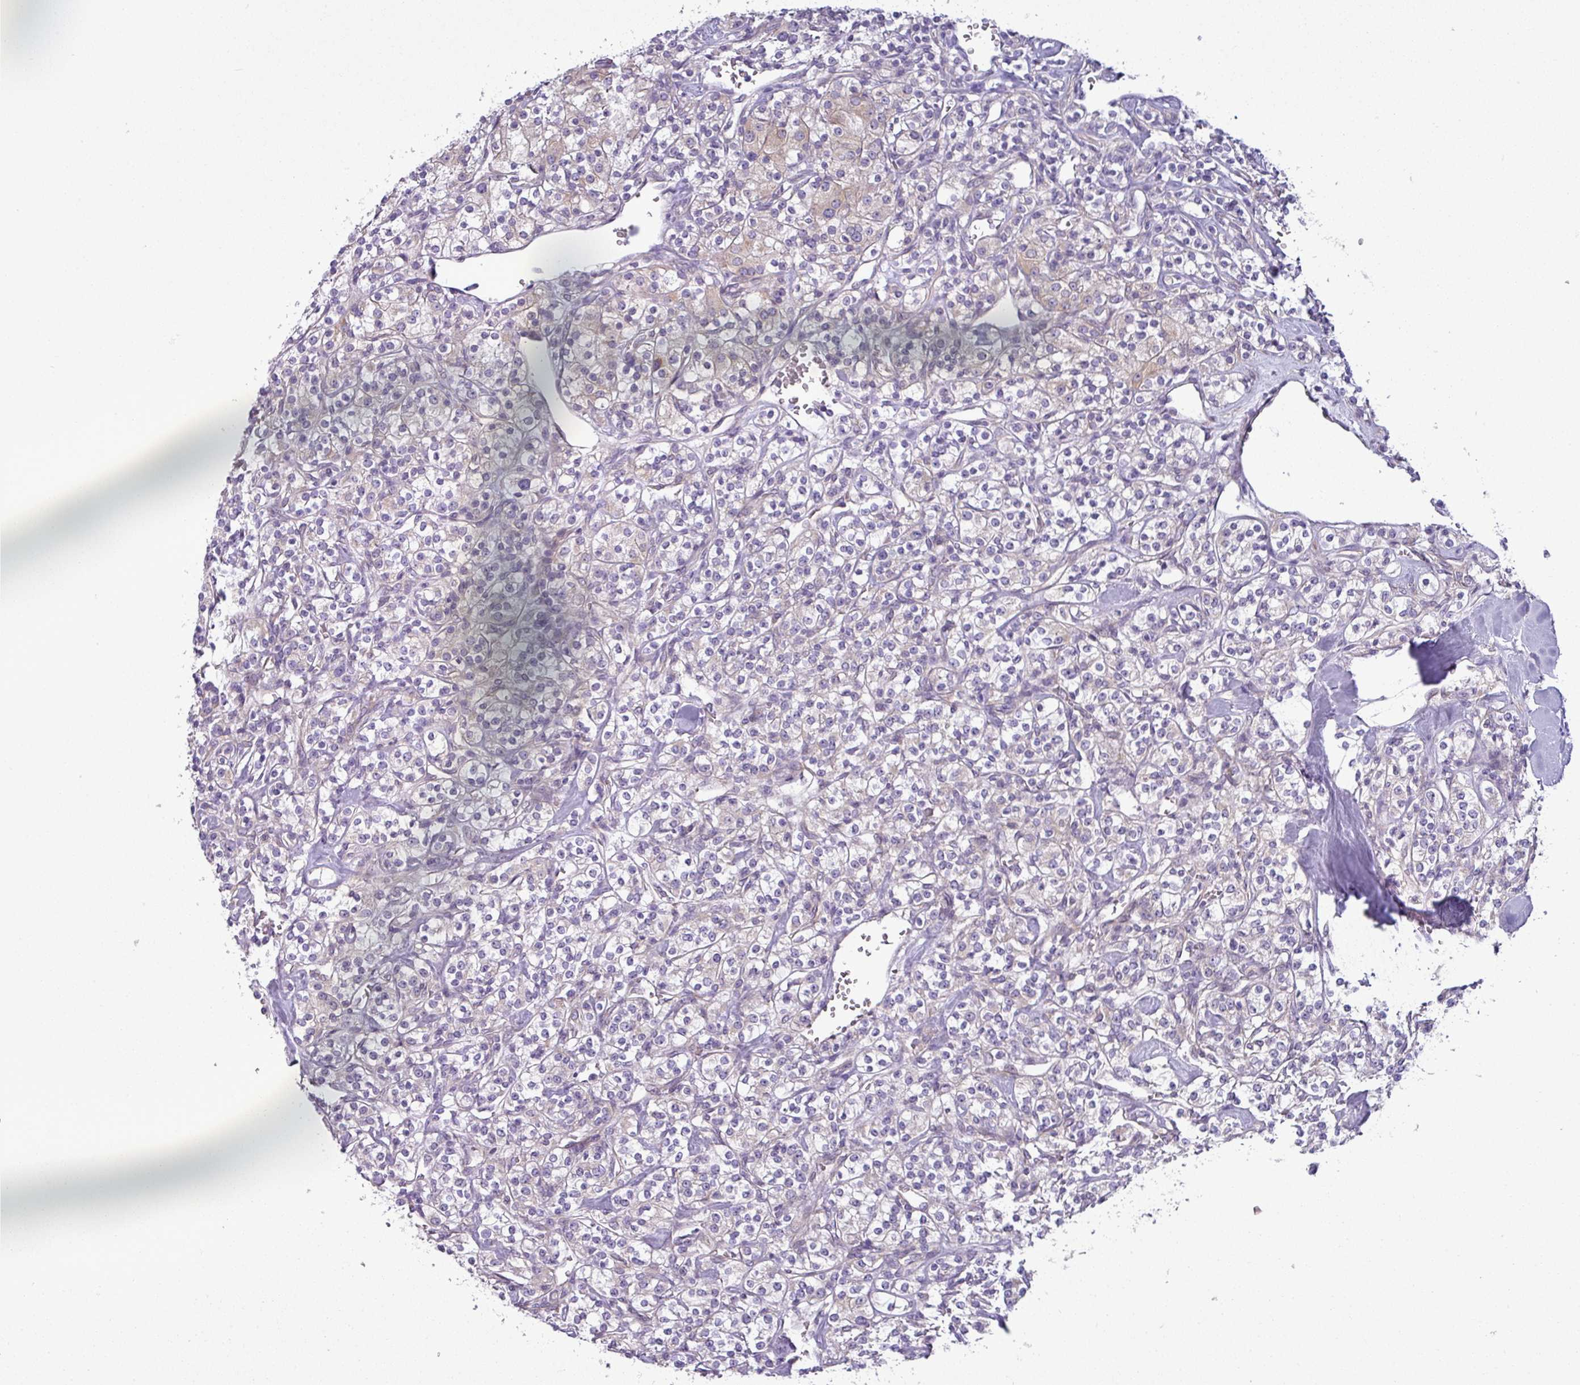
{"staining": {"intensity": "weak", "quantity": "<25%", "location": "cytoplasmic/membranous"}, "tissue": "renal cancer", "cell_type": "Tumor cells", "image_type": "cancer", "snomed": [{"axis": "morphology", "description": "Adenocarcinoma, NOS"}, {"axis": "topography", "description": "Kidney"}], "caption": "DAB (3,3'-diaminobenzidine) immunohistochemical staining of renal cancer (adenocarcinoma) displays no significant positivity in tumor cells. The staining is performed using DAB brown chromogen with nuclei counter-stained in using hematoxylin.", "gene": "TOR1AIP2", "patient": {"sex": "male", "age": 77}}